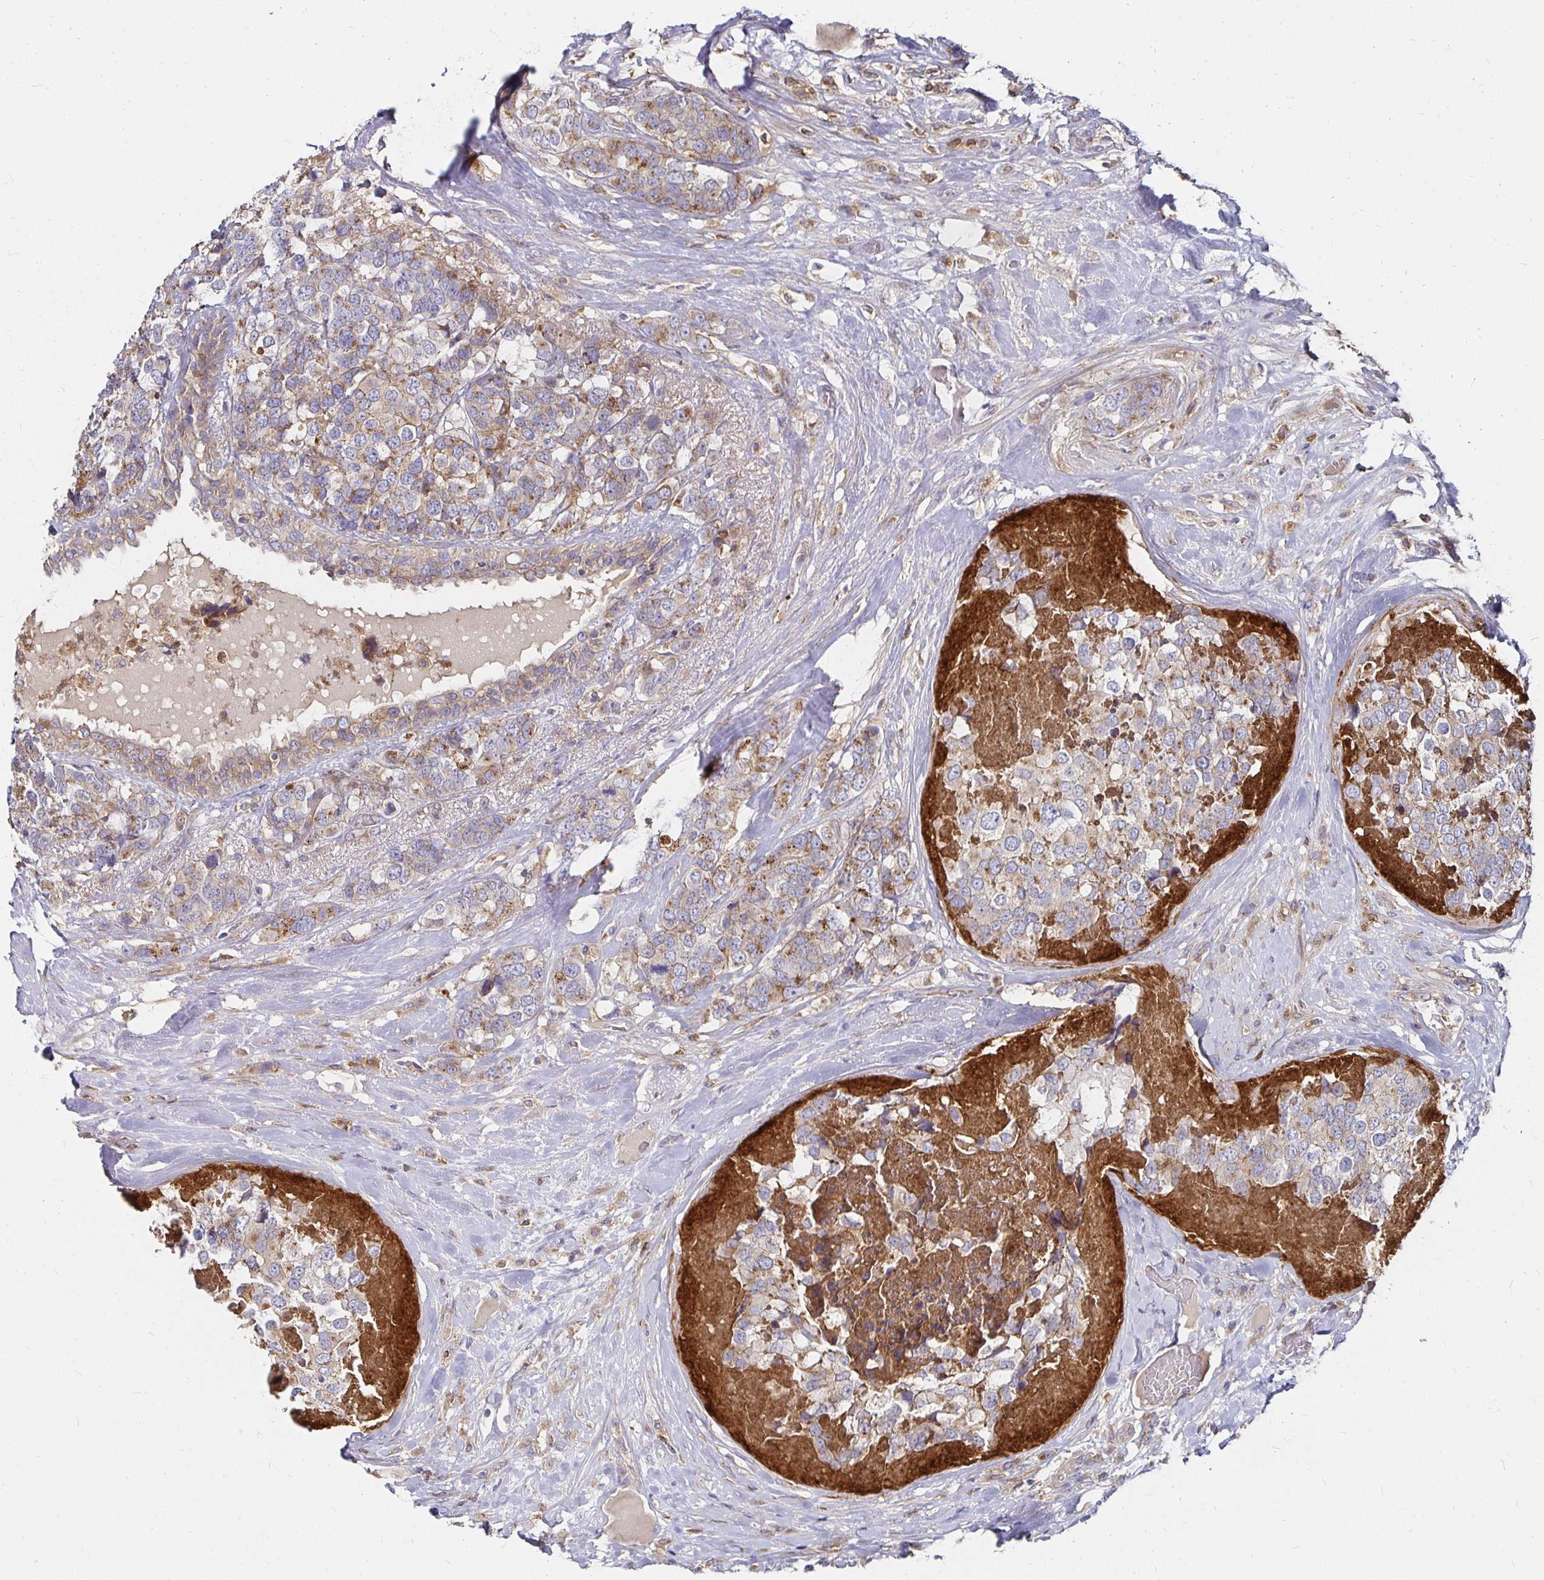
{"staining": {"intensity": "moderate", "quantity": ">75%", "location": "cytoplasmic/membranous"}, "tissue": "breast cancer", "cell_type": "Tumor cells", "image_type": "cancer", "snomed": [{"axis": "morphology", "description": "Lobular carcinoma"}, {"axis": "topography", "description": "Breast"}], "caption": "A high-resolution micrograph shows immunohistochemistry staining of breast cancer, which reveals moderate cytoplasmic/membranous expression in approximately >75% of tumor cells.", "gene": "NCSTN", "patient": {"sex": "female", "age": 59}}